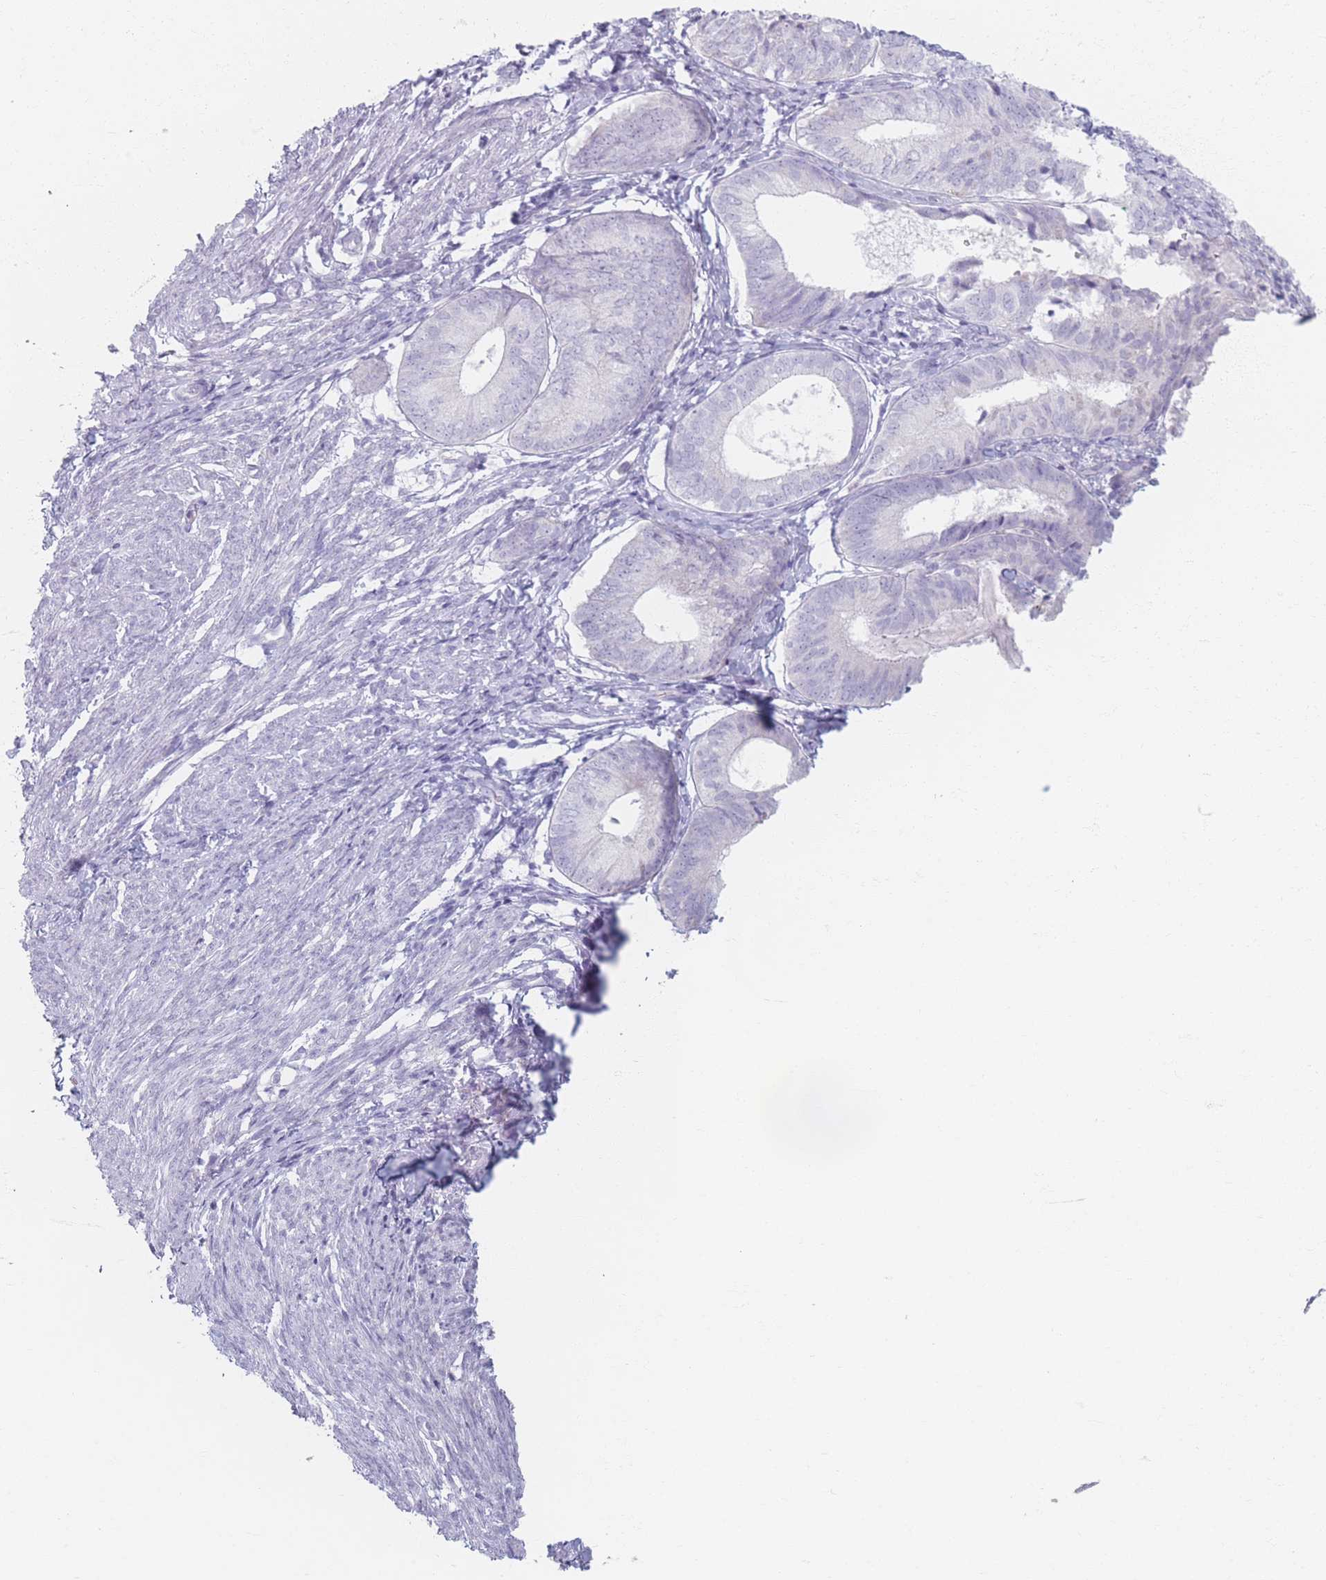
{"staining": {"intensity": "negative", "quantity": "none", "location": "none"}, "tissue": "endometrial cancer", "cell_type": "Tumor cells", "image_type": "cancer", "snomed": [{"axis": "morphology", "description": "Adenocarcinoma, NOS"}, {"axis": "topography", "description": "Endometrium"}], "caption": "Immunohistochemistry of human adenocarcinoma (endometrial) reveals no staining in tumor cells. (Brightfield microscopy of DAB immunohistochemistry at high magnification).", "gene": "PIGM", "patient": {"sex": "female", "age": 87}}